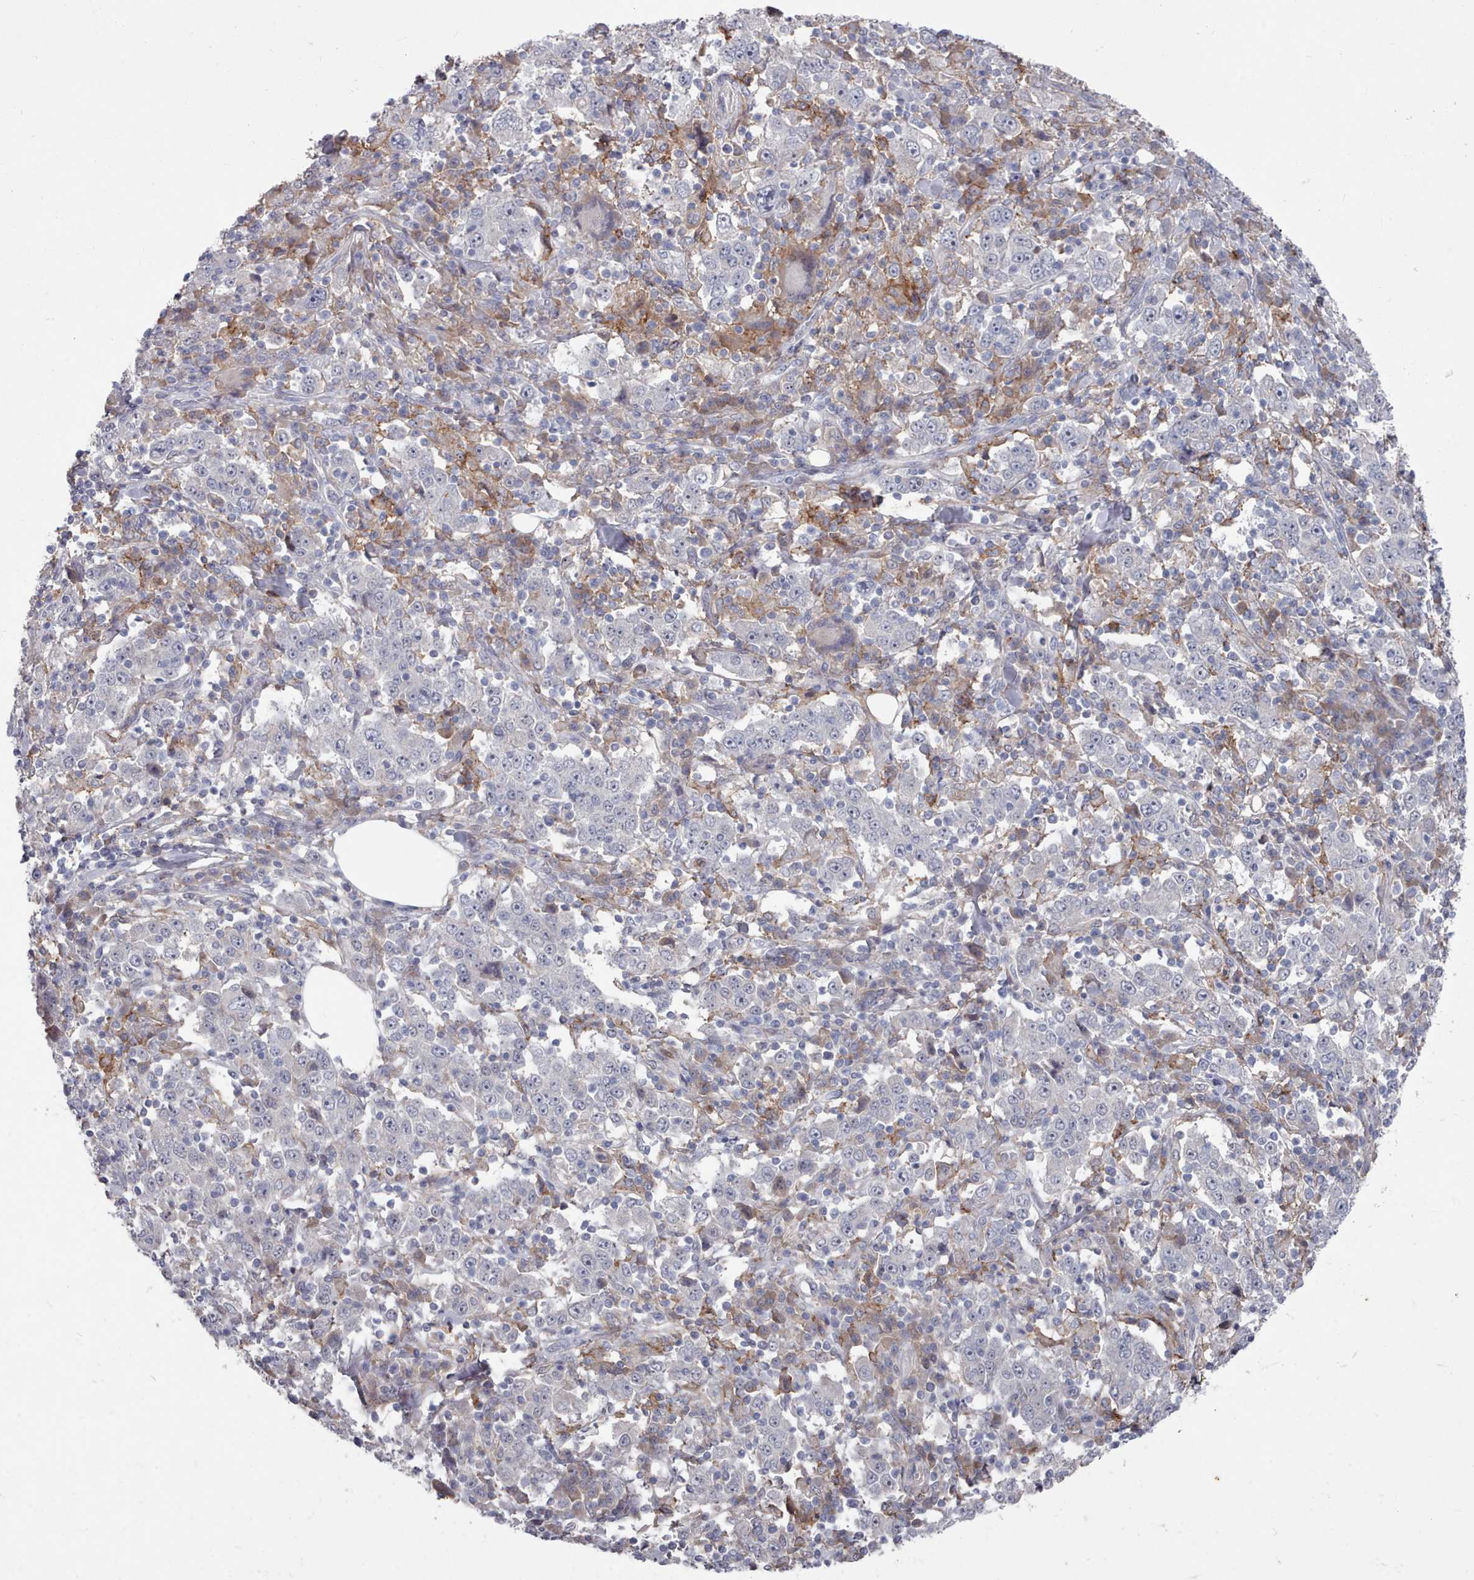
{"staining": {"intensity": "negative", "quantity": "none", "location": "none"}, "tissue": "stomach cancer", "cell_type": "Tumor cells", "image_type": "cancer", "snomed": [{"axis": "morphology", "description": "Normal tissue, NOS"}, {"axis": "morphology", "description": "Adenocarcinoma, NOS"}, {"axis": "topography", "description": "Stomach, upper"}, {"axis": "topography", "description": "Stomach"}], "caption": "A histopathology image of stomach cancer (adenocarcinoma) stained for a protein shows no brown staining in tumor cells.", "gene": "COL8A2", "patient": {"sex": "male", "age": 59}}